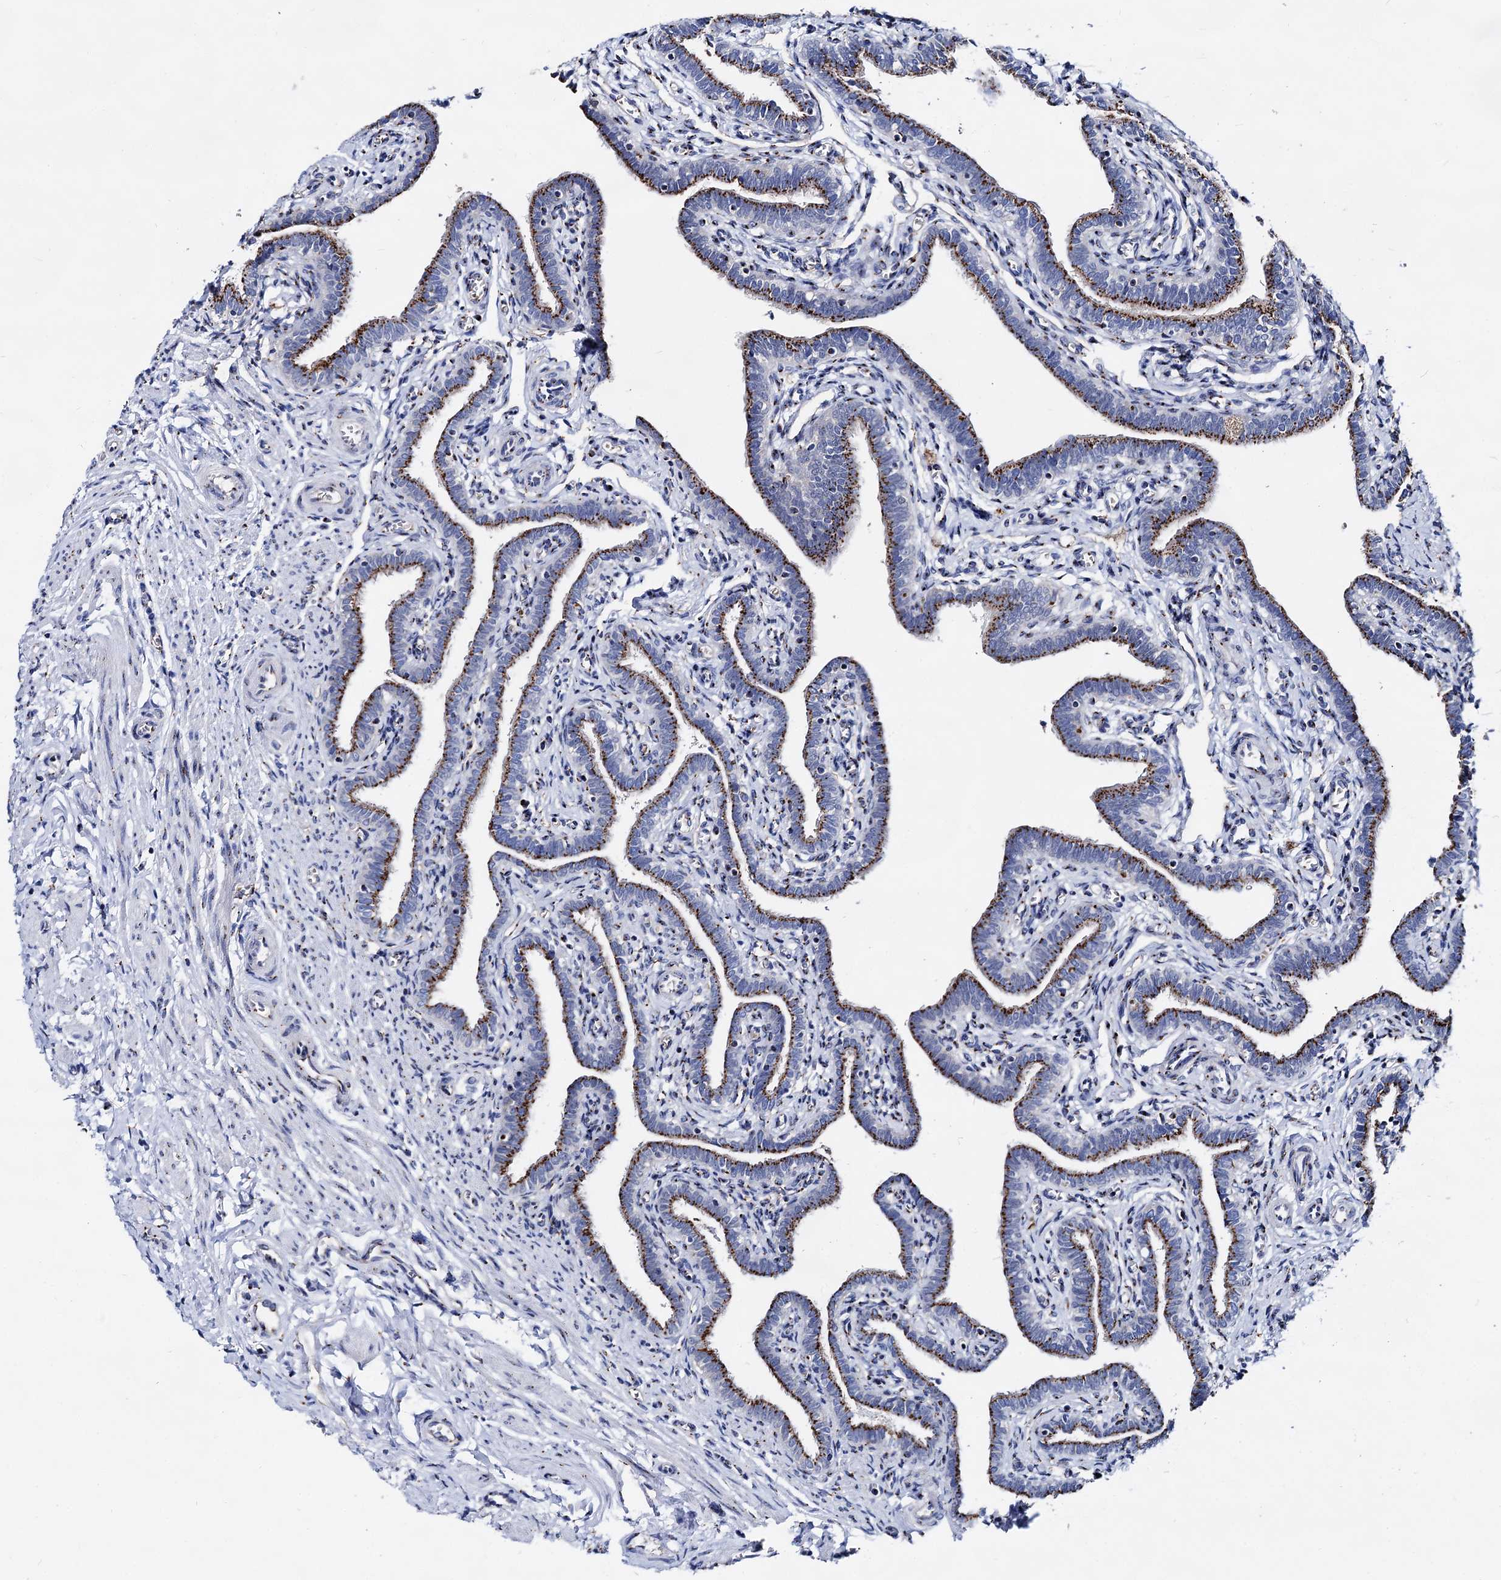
{"staining": {"intensity": "strong", "quantity": ">75%", "location": "cytoplasmic/membranous"}, "tissue": "fallopian tube", "cell_type": "Glandular cells", "image_type": "normal", "snomed": [{"axis": "morphology", "description": "Normal tissue, NOS"}, {"axis": "topography", "description": "Fallopian tube"}], "caption": "A histopathology image of fallopian tube stained for a protein demonstrates strong cytoplasmic/membranous brown staining in glandular cells.", "gene": "TM9SF3", "patient": {"sex": "female", "age": 36}}